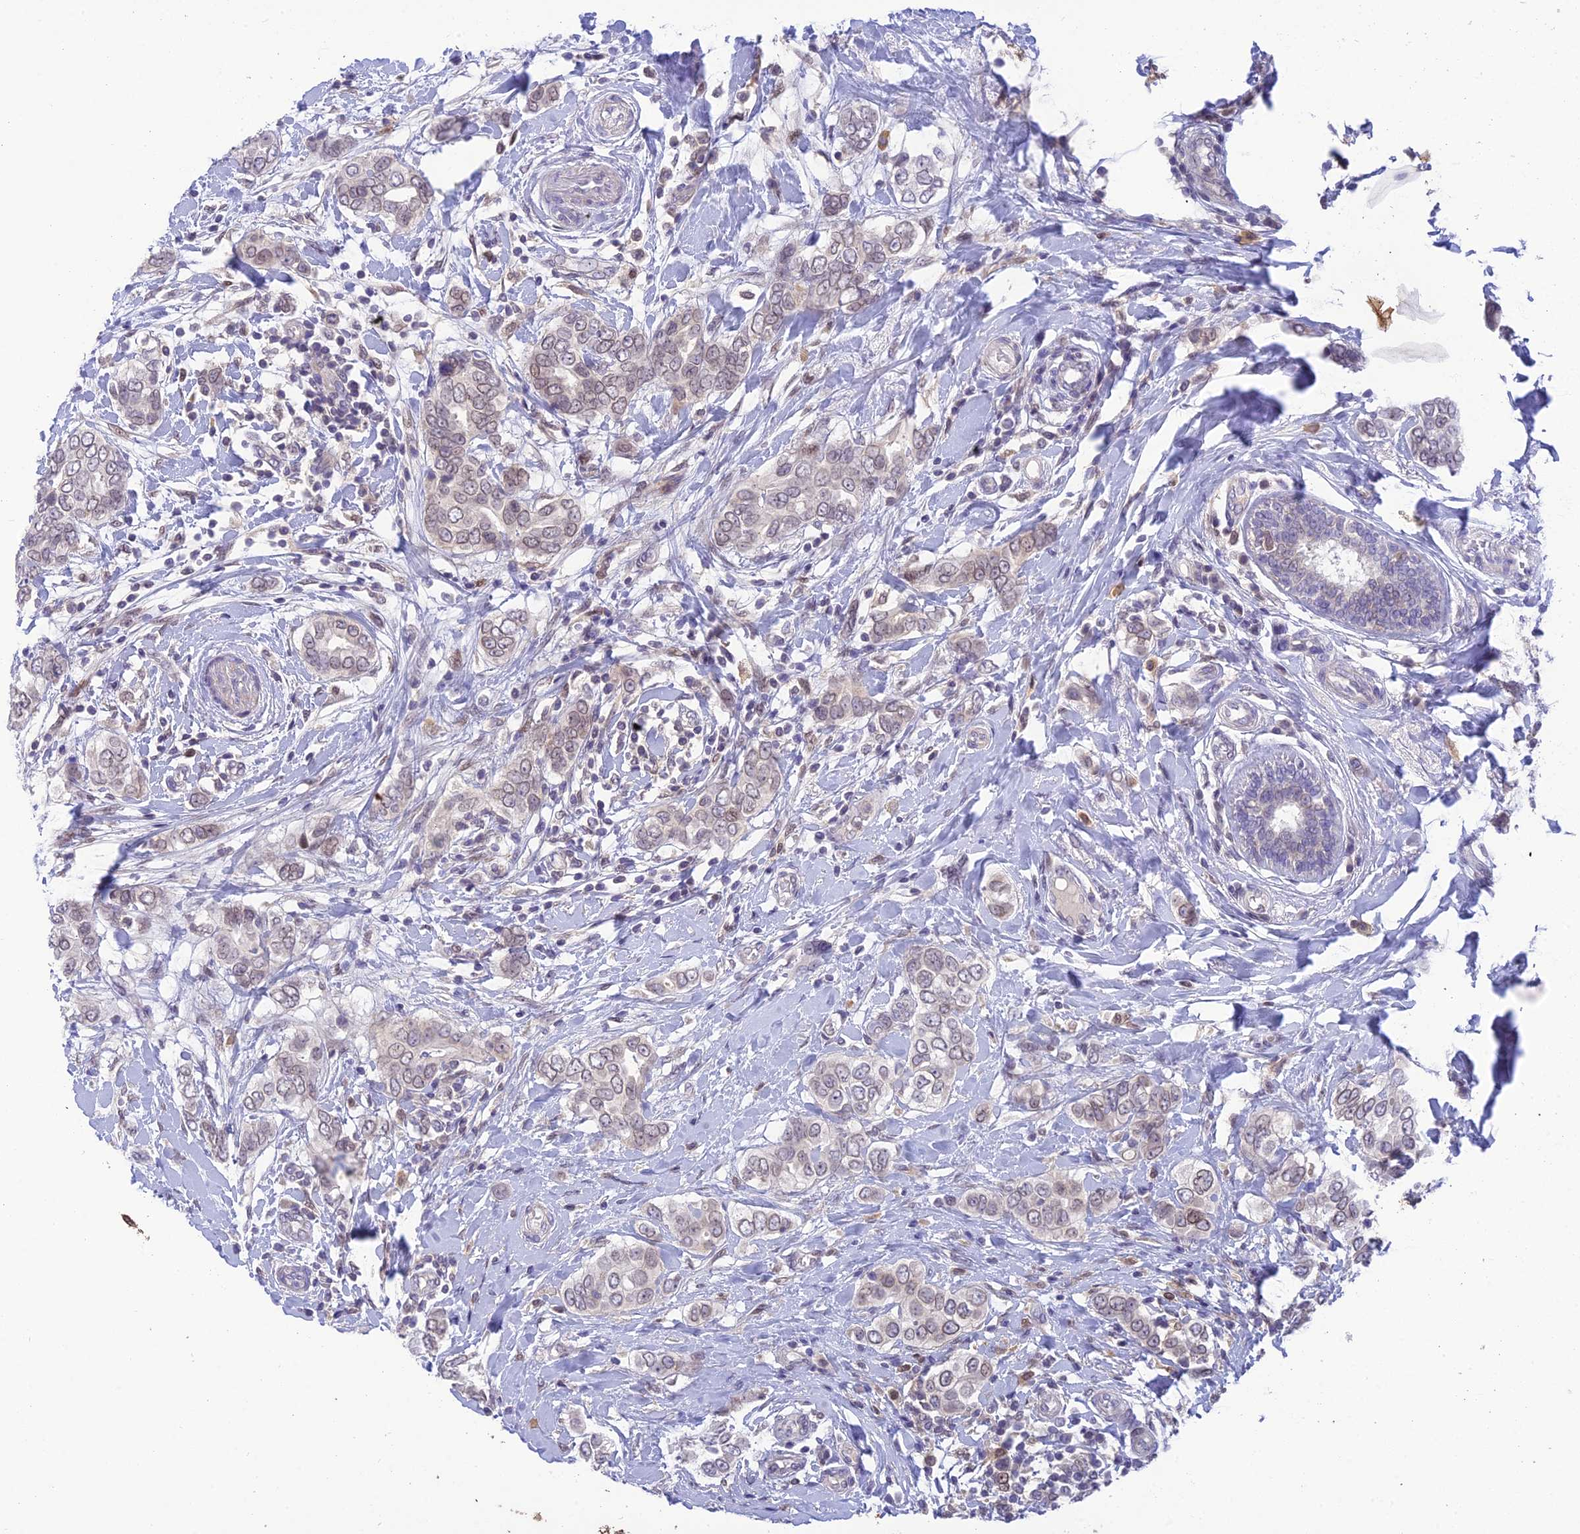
{"staining": {"intensity": "negative", "quantity": "none", "location": "none"}, "tissue": "breast cancer", "cell_type": "Tumor cells", "image_type": "cancer", "snomed": [{"axis": "morphology", "description": "Lobular carcinoma"}, {"axis": "topography", "description": "Breast"}], "caption": "This image is of breast cancer stained with immunohistochemistry to label a protein in brown with the nuclei are counter-stained blue. There is no expression in tumor cells.", "gene": "BMT2", "patient": {"sex": "female", "age": 51}}